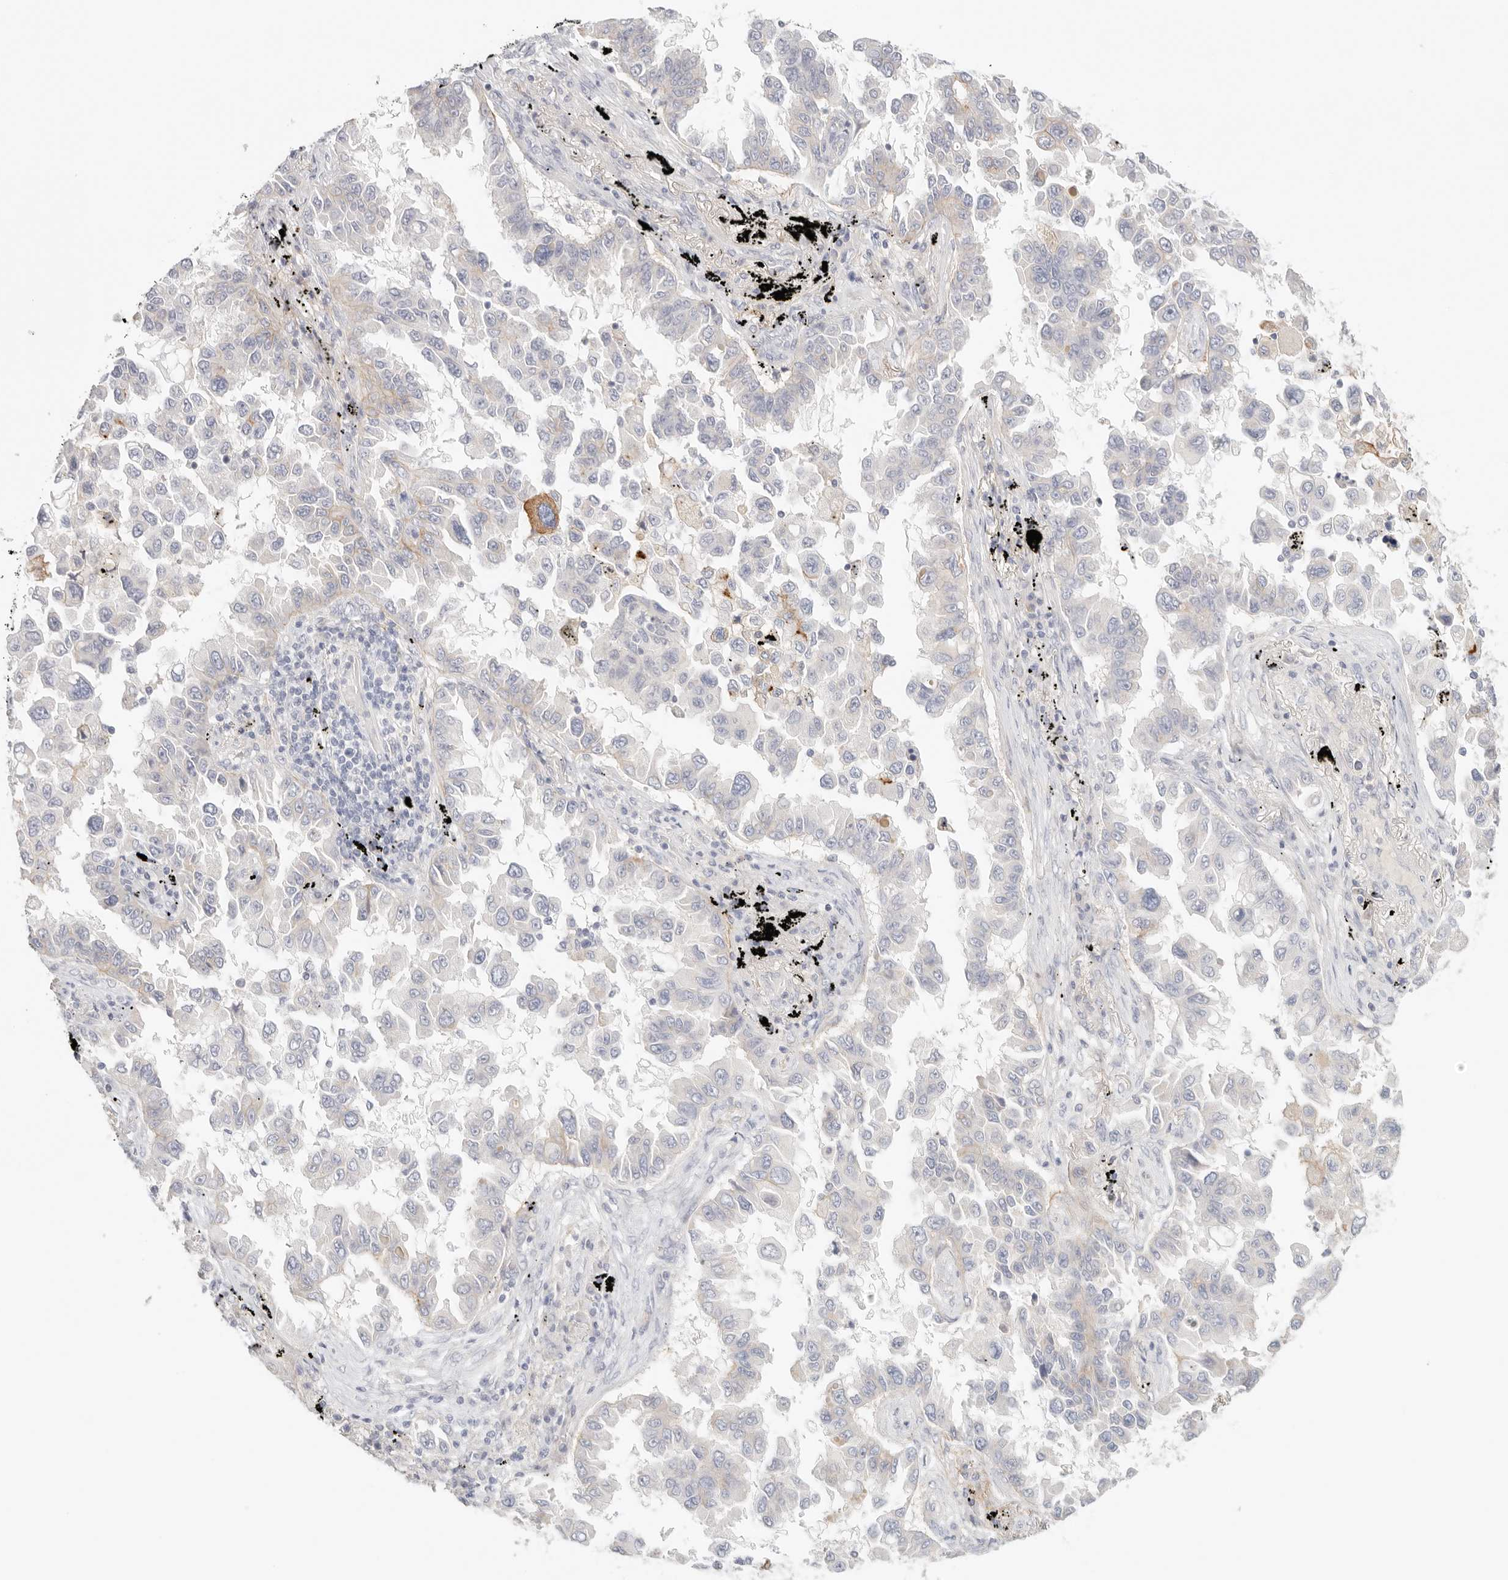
{"staining": {"intensity": "negative", "quantity": "none", "location": "none"}, "tissue": "lung cancer", "cell_type": "Tumor cells", "image_type": "cancer", "snomed": [{"axis": "morphology", "description": "Adenocarcinoma, NOS"}, {"axis": "topography", "description": "Lung"}], "caption": "An image of human lung cancer (adenocarcinoma) is negative for staining in tumor cells.", "gene": "CEP120", "patient": {"sex": "female", "age": 67}}